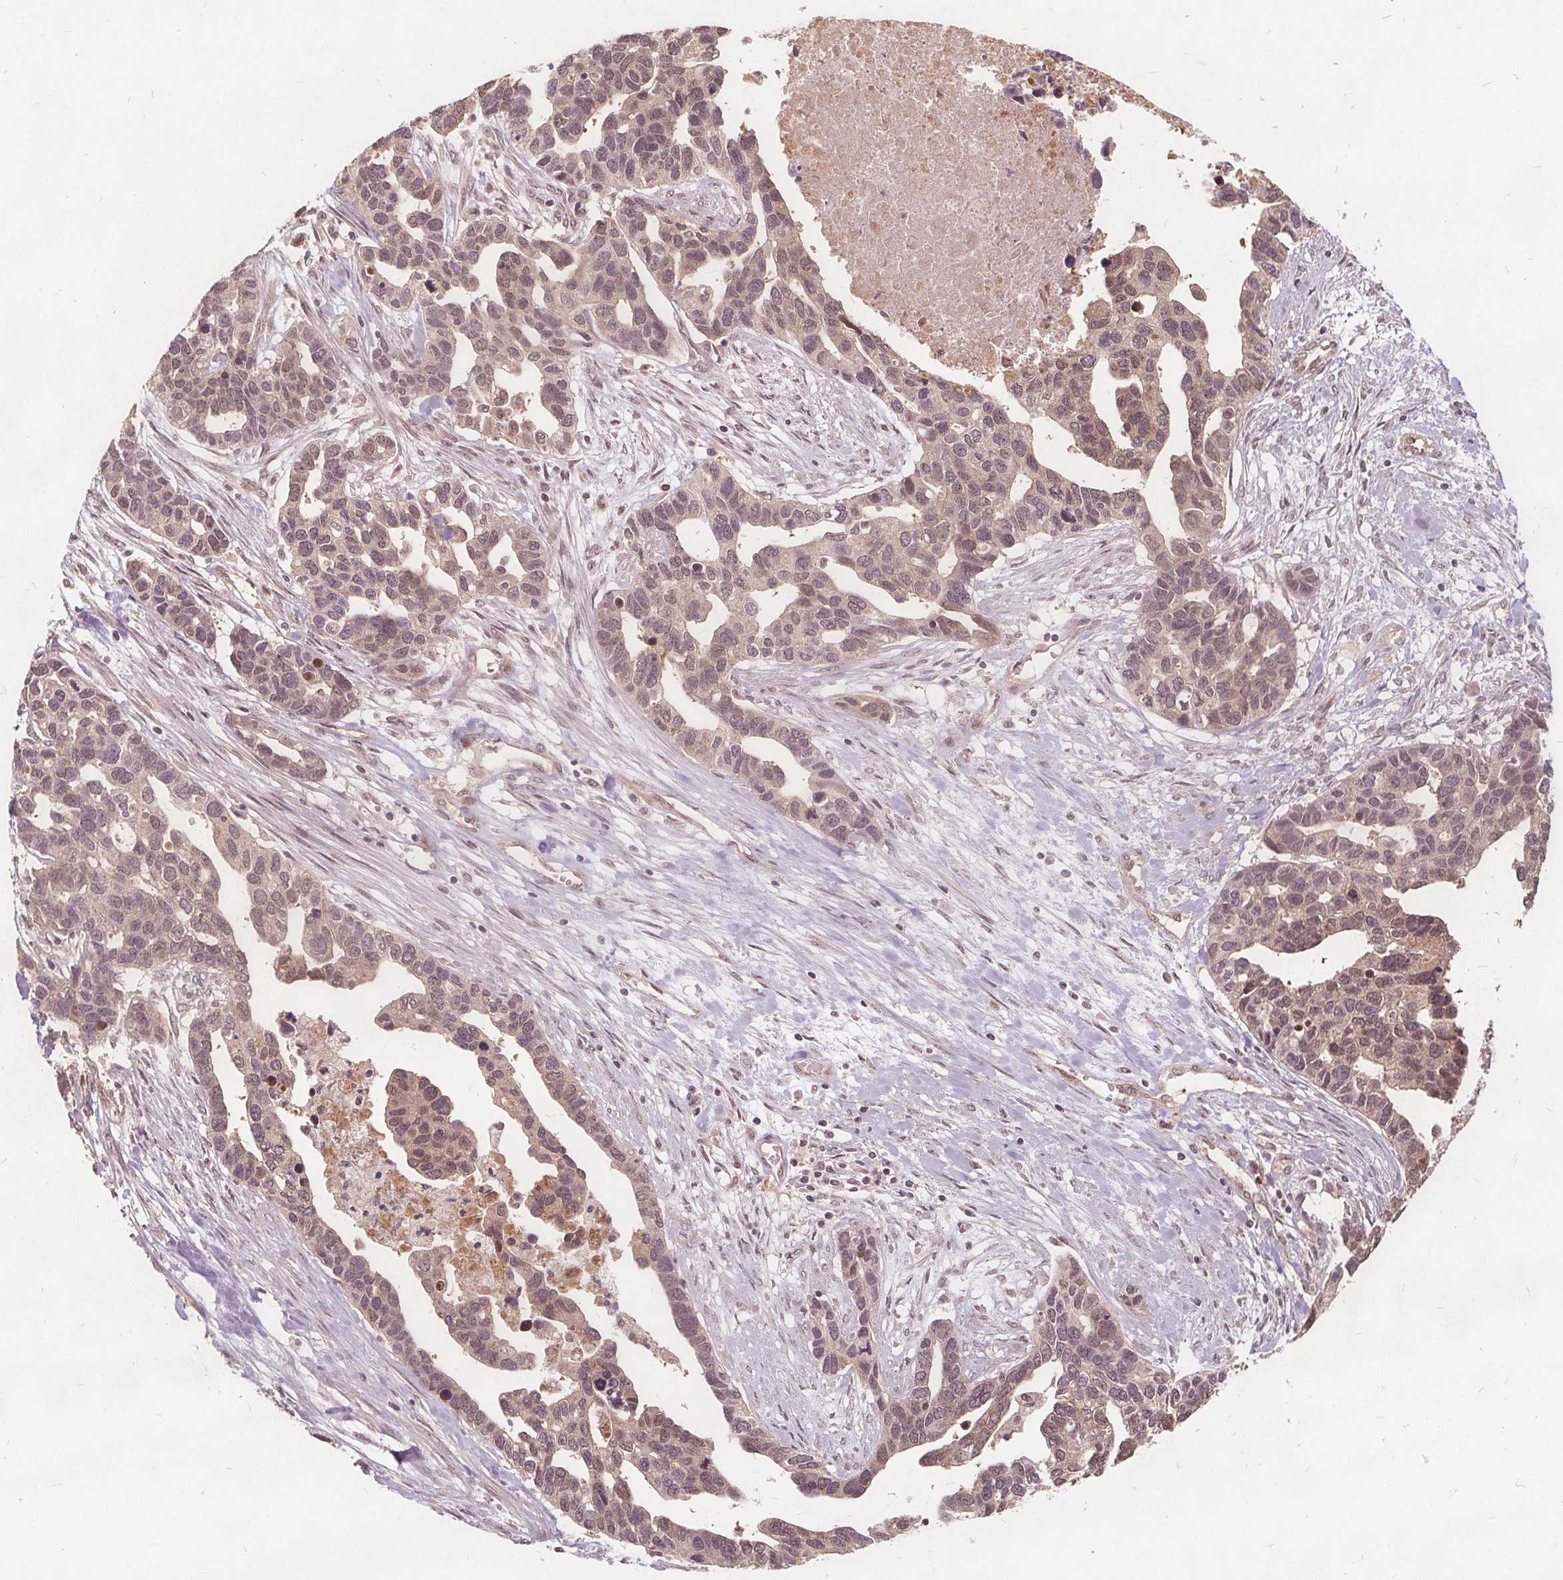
{"staining": {"intensity": "moderate", "quantity": ">75%", "location": "cytoplasmic/membranous,nuclear"}, "tissue": "ovarian cancer", "cell_type": "Tumor cells", "image_type": "cancer", "snomed": [{"axis": "morphology", "description": "Cystadenocarcinoma, serous, NOS"}, {"axis": "topography", "description": "Ovary"}], "caption": "Protein expression analysis of ovarian cancer (serous cystadenocarcinoma) shows moderate cytoplasmic/membranous and nuclear expression in approximately >75% of tumor cells. (brown staining indicates protein expression, while blue staining denotes nuclei).", "gene": "PPP1CB", "patient": {"sex": "female", "age": 54}}